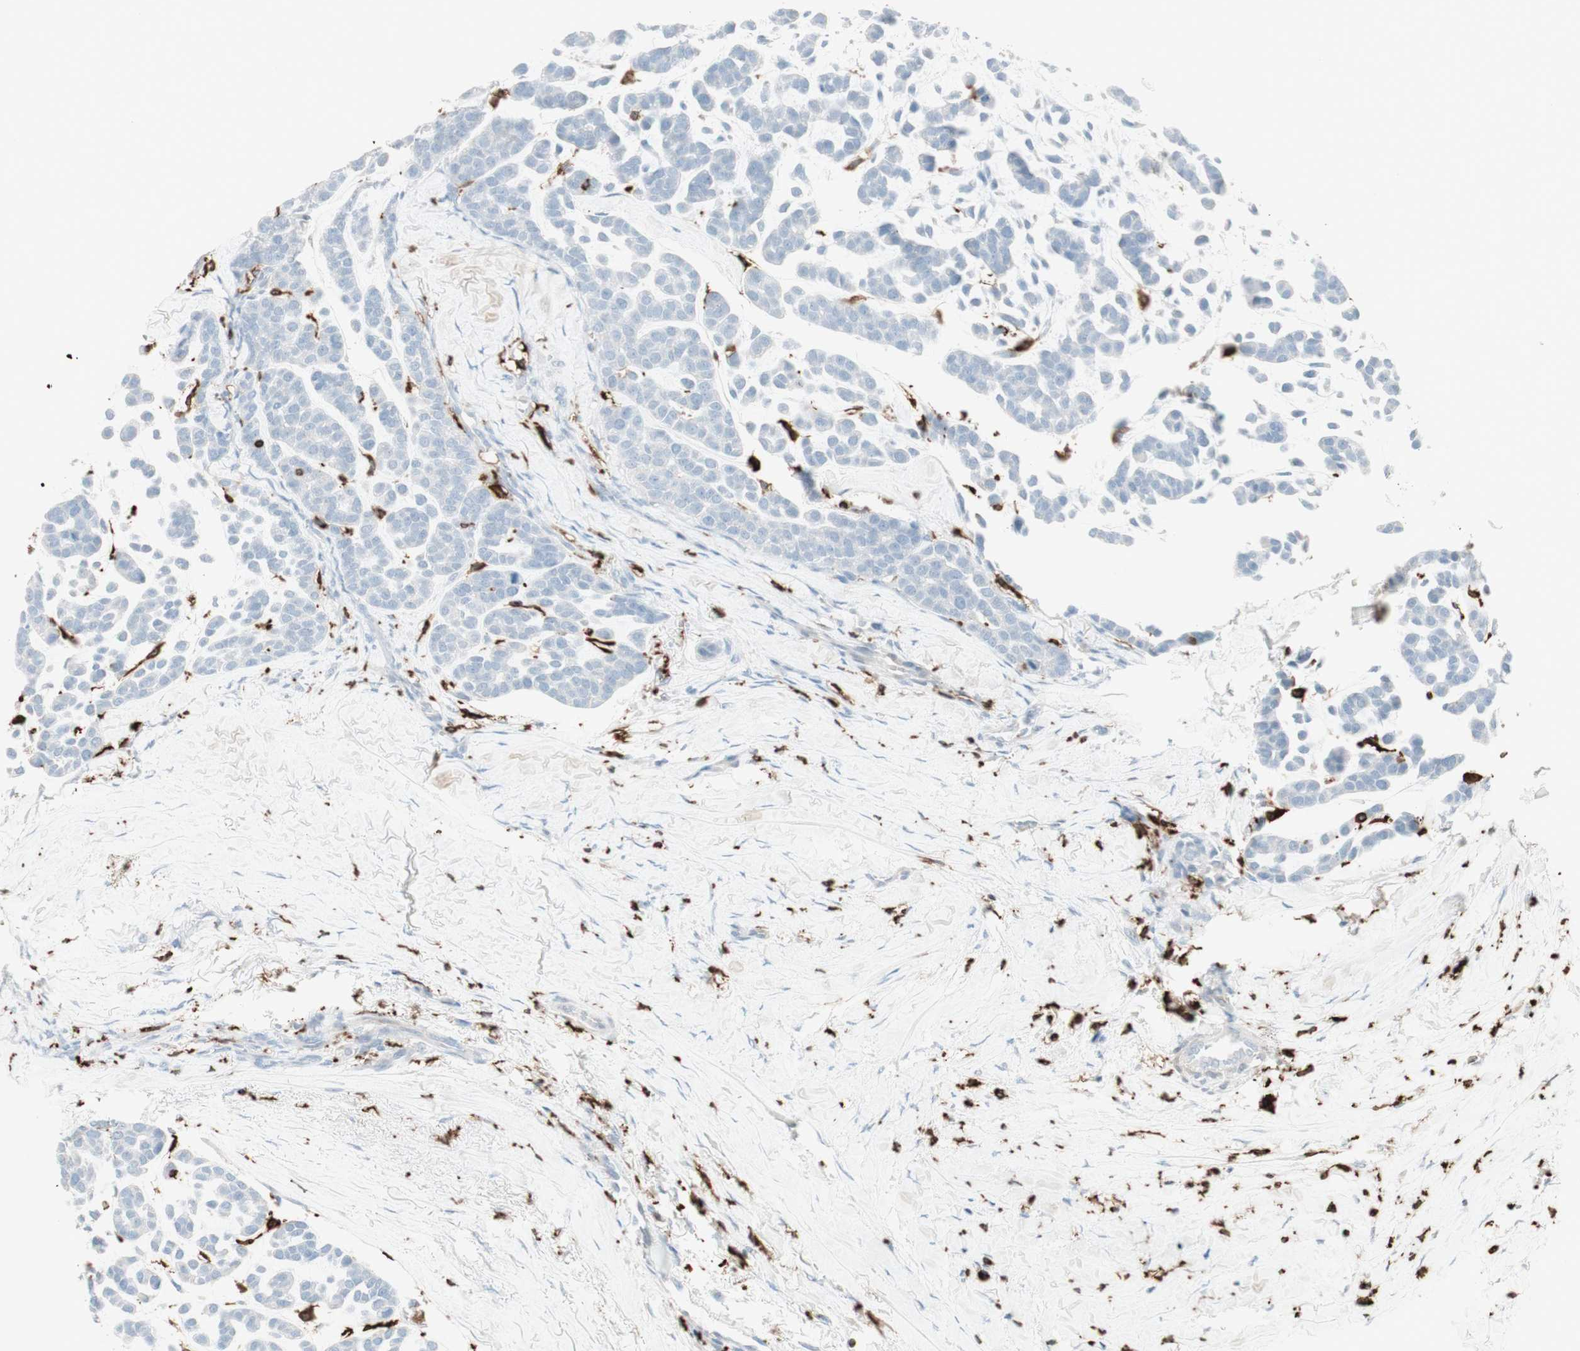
{"staining": {"intensity": "negative", "quantity": "none", "location": "none"}, "tissue": "head and neck cancer", "cell_type": "Tumor cells", "image_type": "cancer", "snomed": [{"axis": "morphology", "description": "Adenocarcinoma, NOS"}, {"axis": "morphology", "description": "Adenoma, NOS"}, {"axis": "topography", "description": "Head-Neck"}], "caption": "Immunohistochemistry image of neoplastic tissue: head and neck adenoma stained with DAB shows no significant protein expression in tumor cells.", "gene": "HLA-DPB1", "patient": {"sex": "female", "age": 55}}